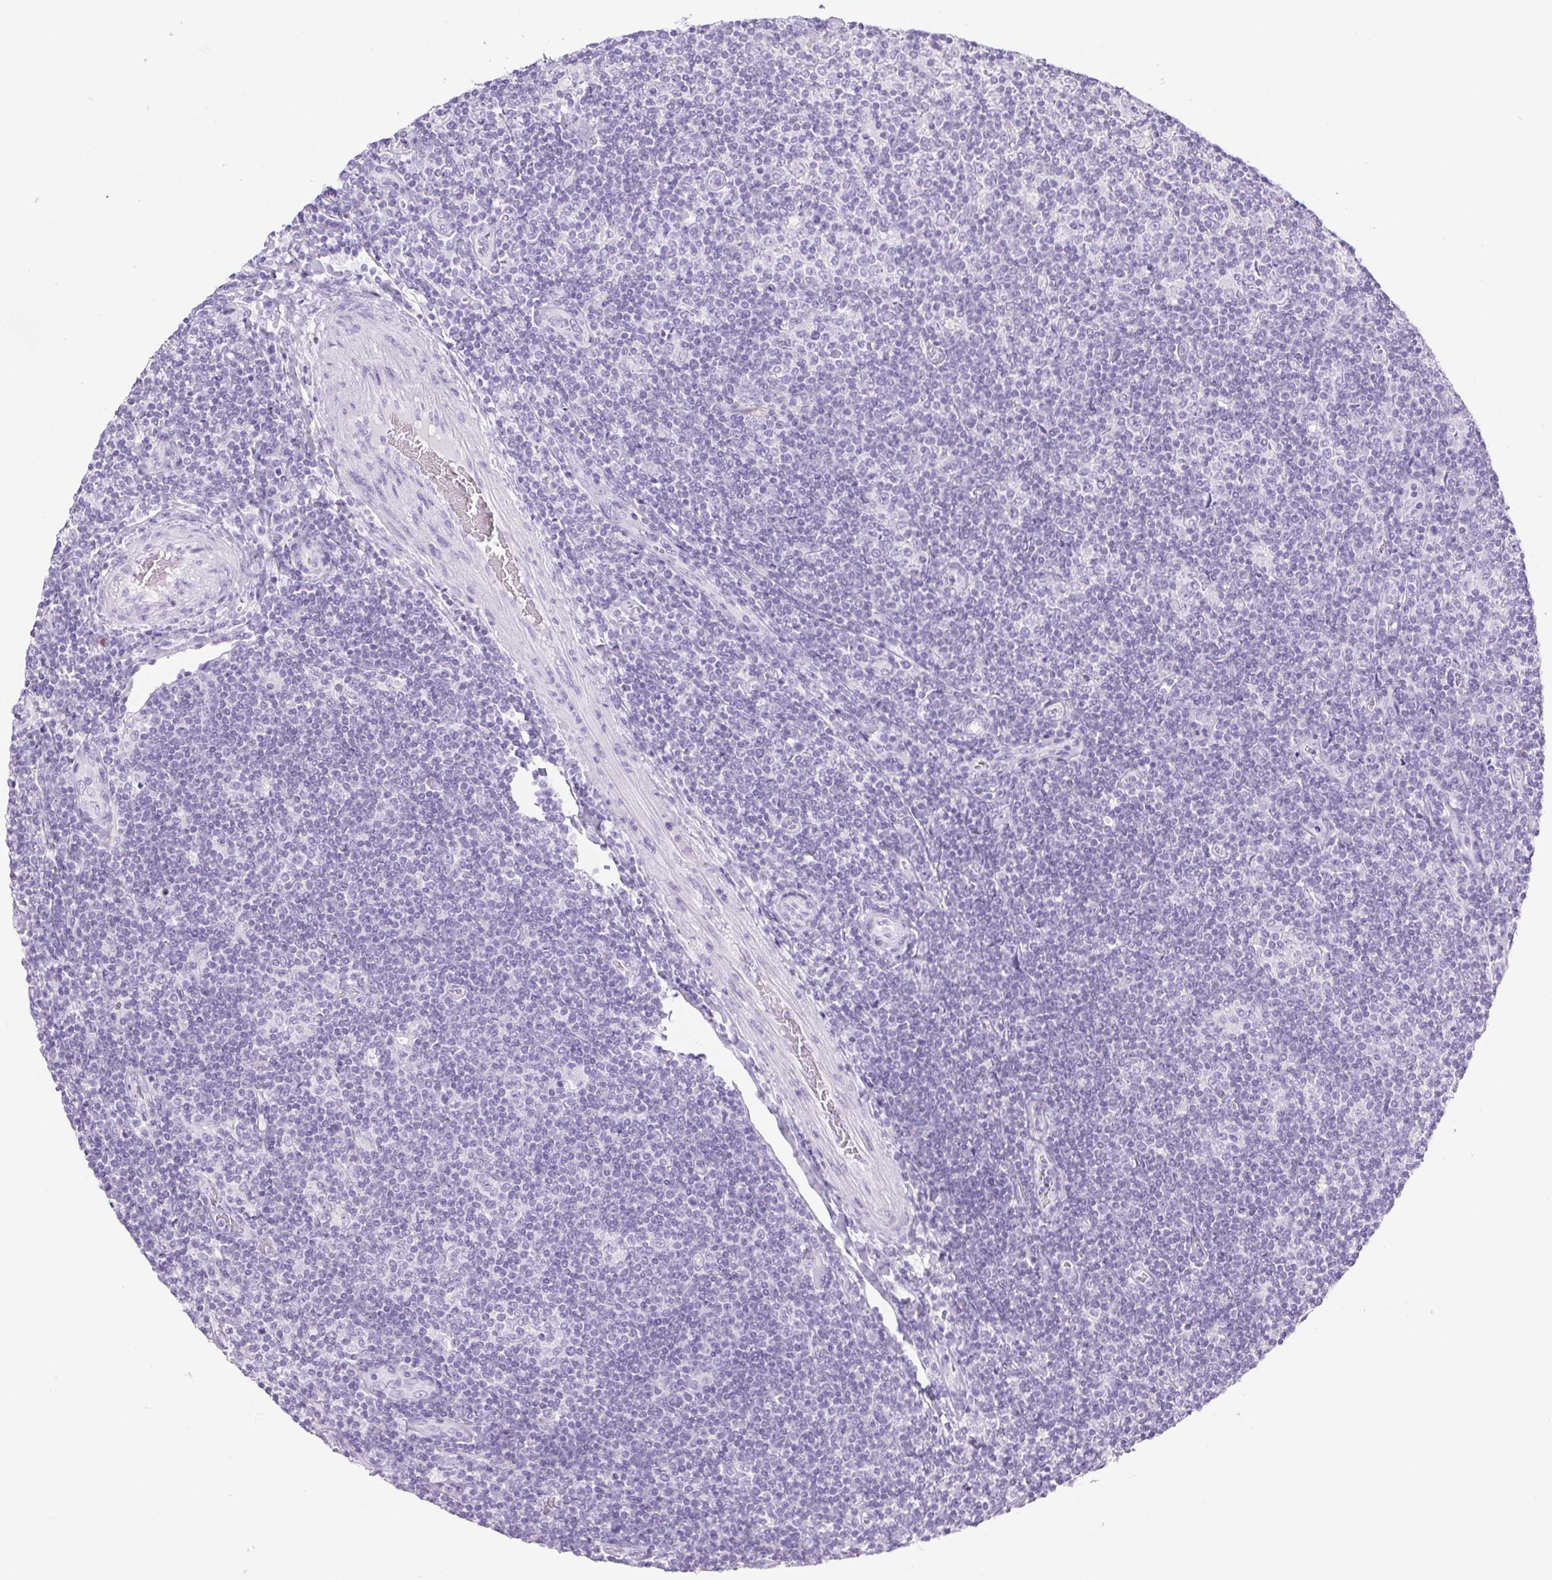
{"staining": {"intensity": "negative", "quantity": "none", "location": "none"}, "tissue": "lymphoma", "cell_type": "Tumor cells", "image_type": "cancer", "snomed": [{"axis": "morphology", "description": "Hodgkin's disease, NOS"}, {"axis": "topography", "description": "Lymph node"}], "caption": "Tumor cells show no significant expression in lymphoma.", "gene": "PNLIP", "patient": {"sex": "male", "age": 40}}